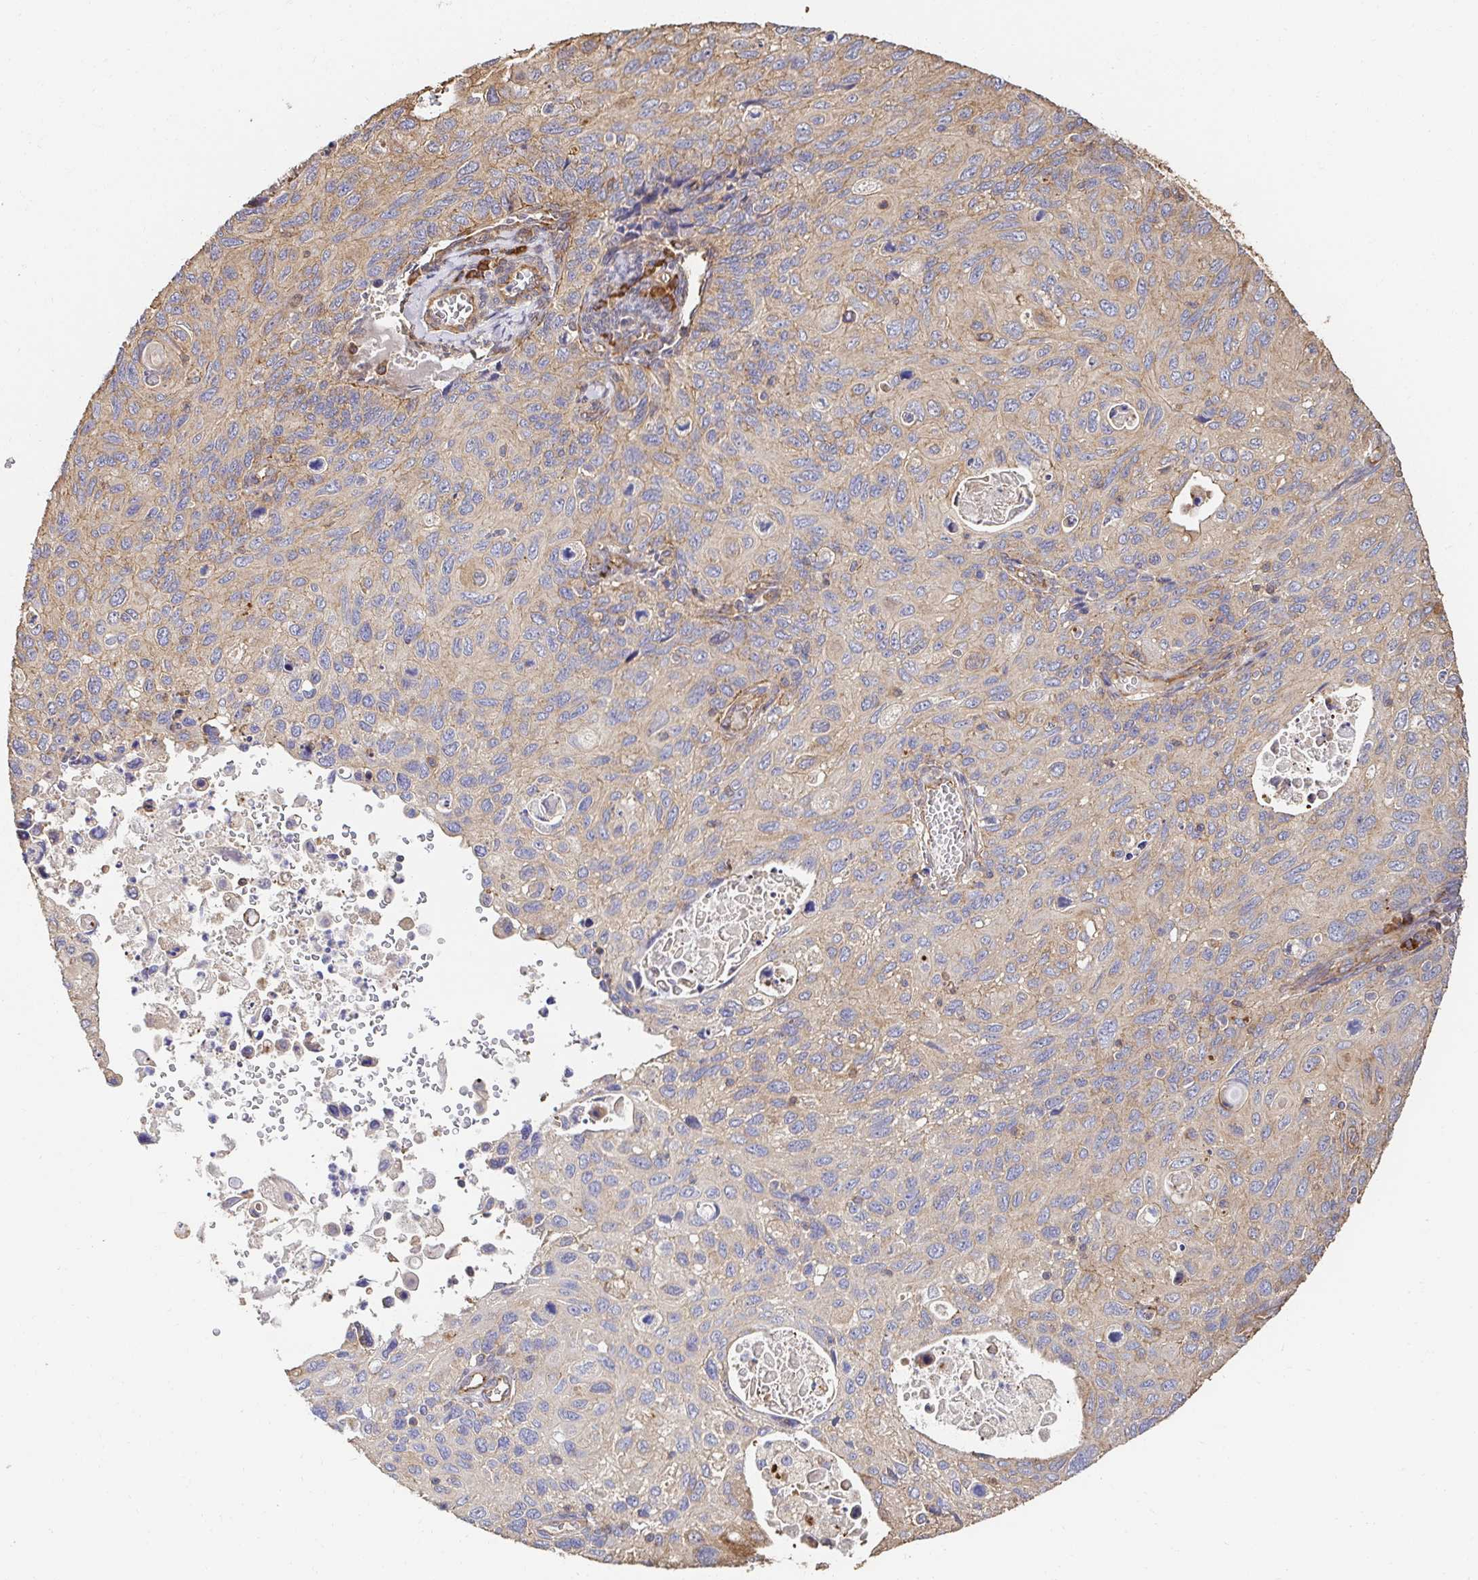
{"staining": {"intensity": "weak", "quantity": "25%-75%", "location": "cytoplasmic/membranous"}, "tissue": "cervical cancer", "cell_type": "Tumor cells", "image_type": "cancer", "snomed": [{"axis": "morphology", "description": "Squamous cell carcinoma, NOS"}, {"axis": "topography", "description": "Cervix"}], "caption": "There is low levels of weak cytoplasmic/membranous staining in tumor cells of cervical cancer, as demonstrated by immunohistochemical staining (brown color).", "gene": "APBB1", "patient": {"sex": "female", "age": 70}}